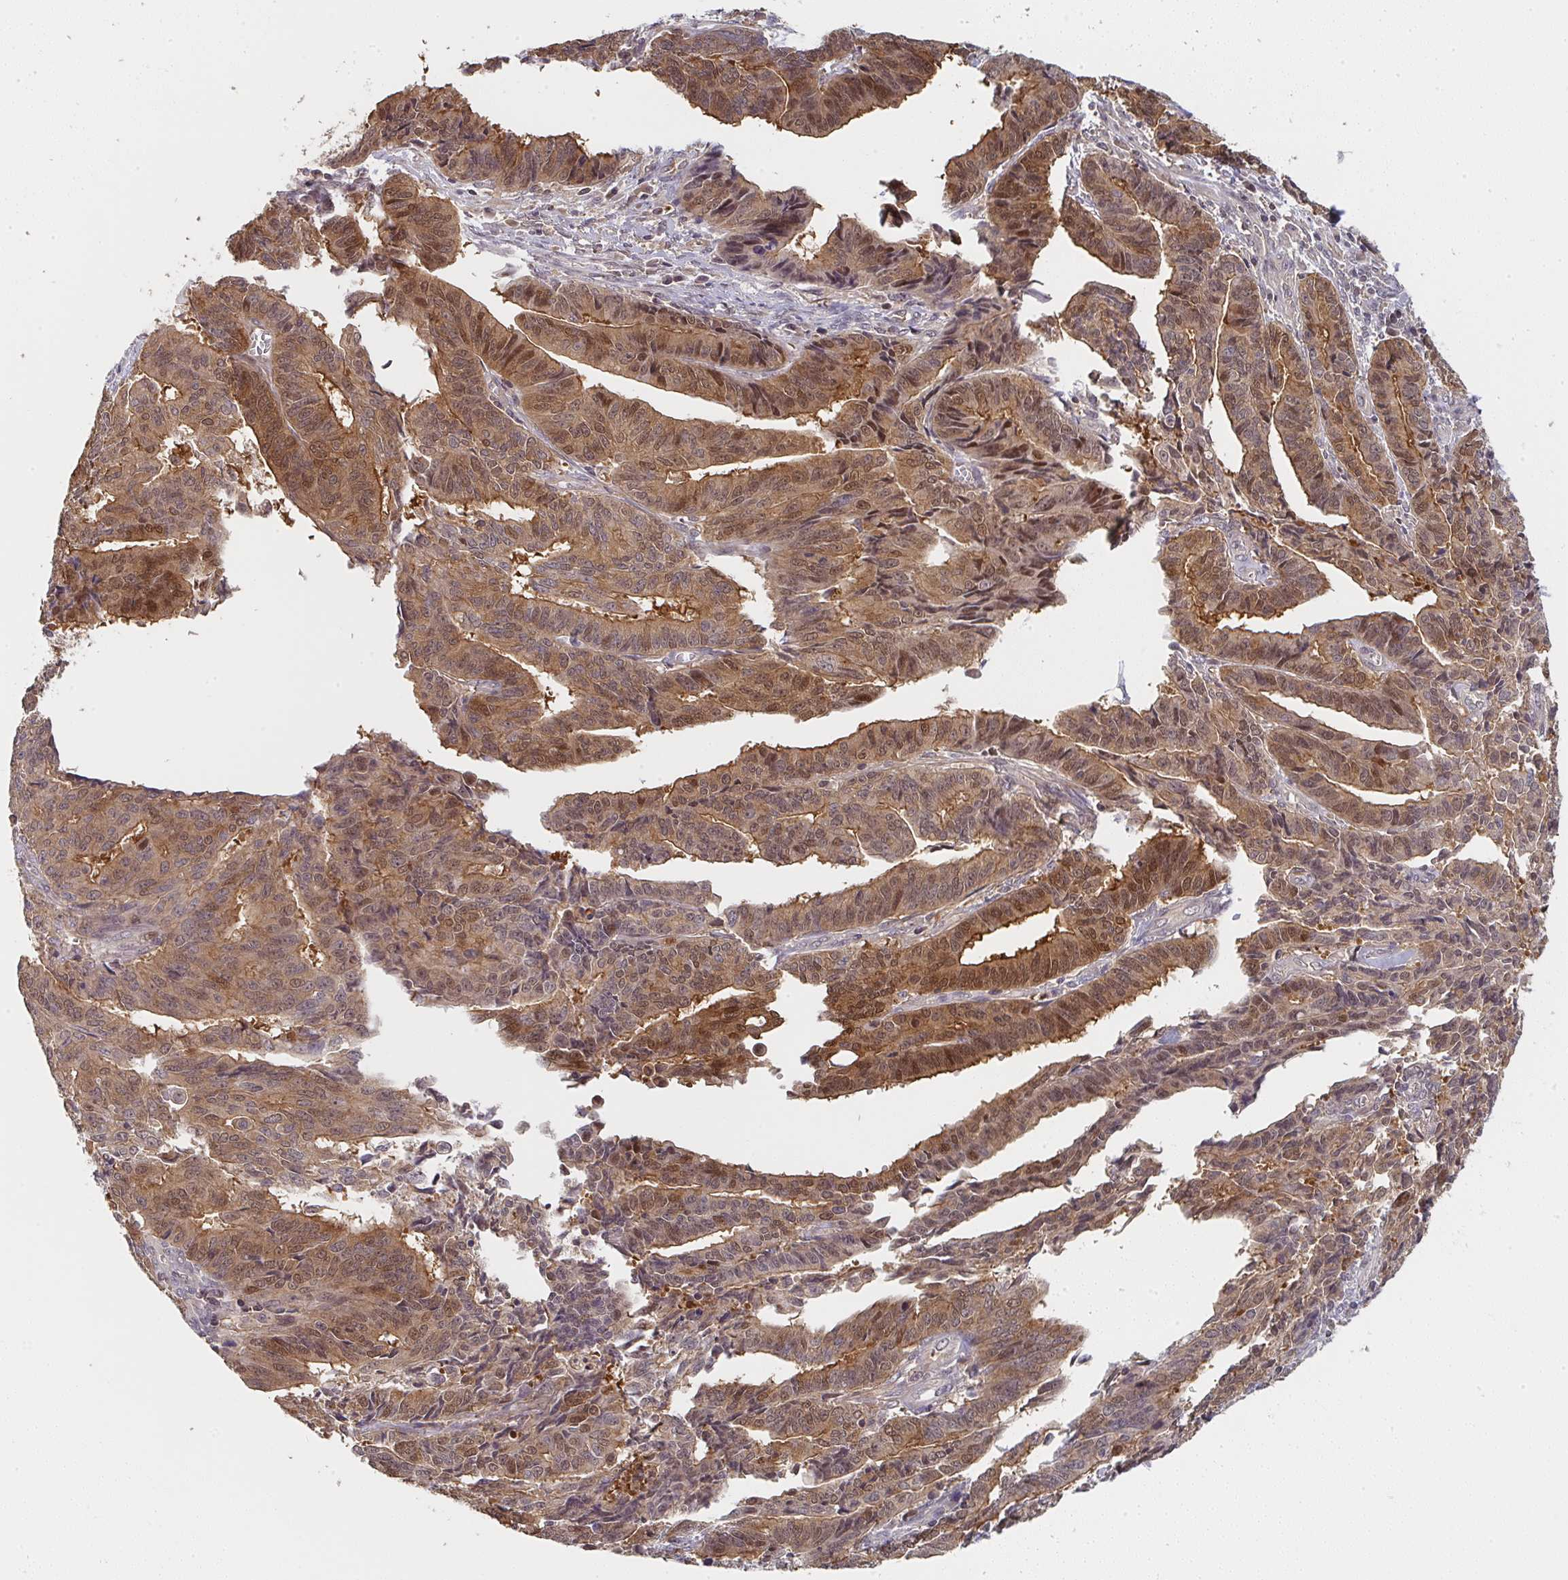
{"staining": {"intensity": "moderate", "quantity": ">75%", "location": "cytoplasmic/membranous,nuclear"}, "tissue": "endometrial cancer", "cell_type": "Tumor cells", "image_type": "cancer", "snomed": [{"axis": "morphology", "description": "Adenocarcinoma, NOS"}, {"axis": "topography", "description": "Endometrium"}], "caption": "Human adenocarcinoma (endometrial) stained with a brown dye exhibits moderate cytoplasmic/membranous and nuclear positive staining in approximately >75% of tumor cells.", "gene": "RANGRF", "patient": {"sex": "female", "age": 65}}